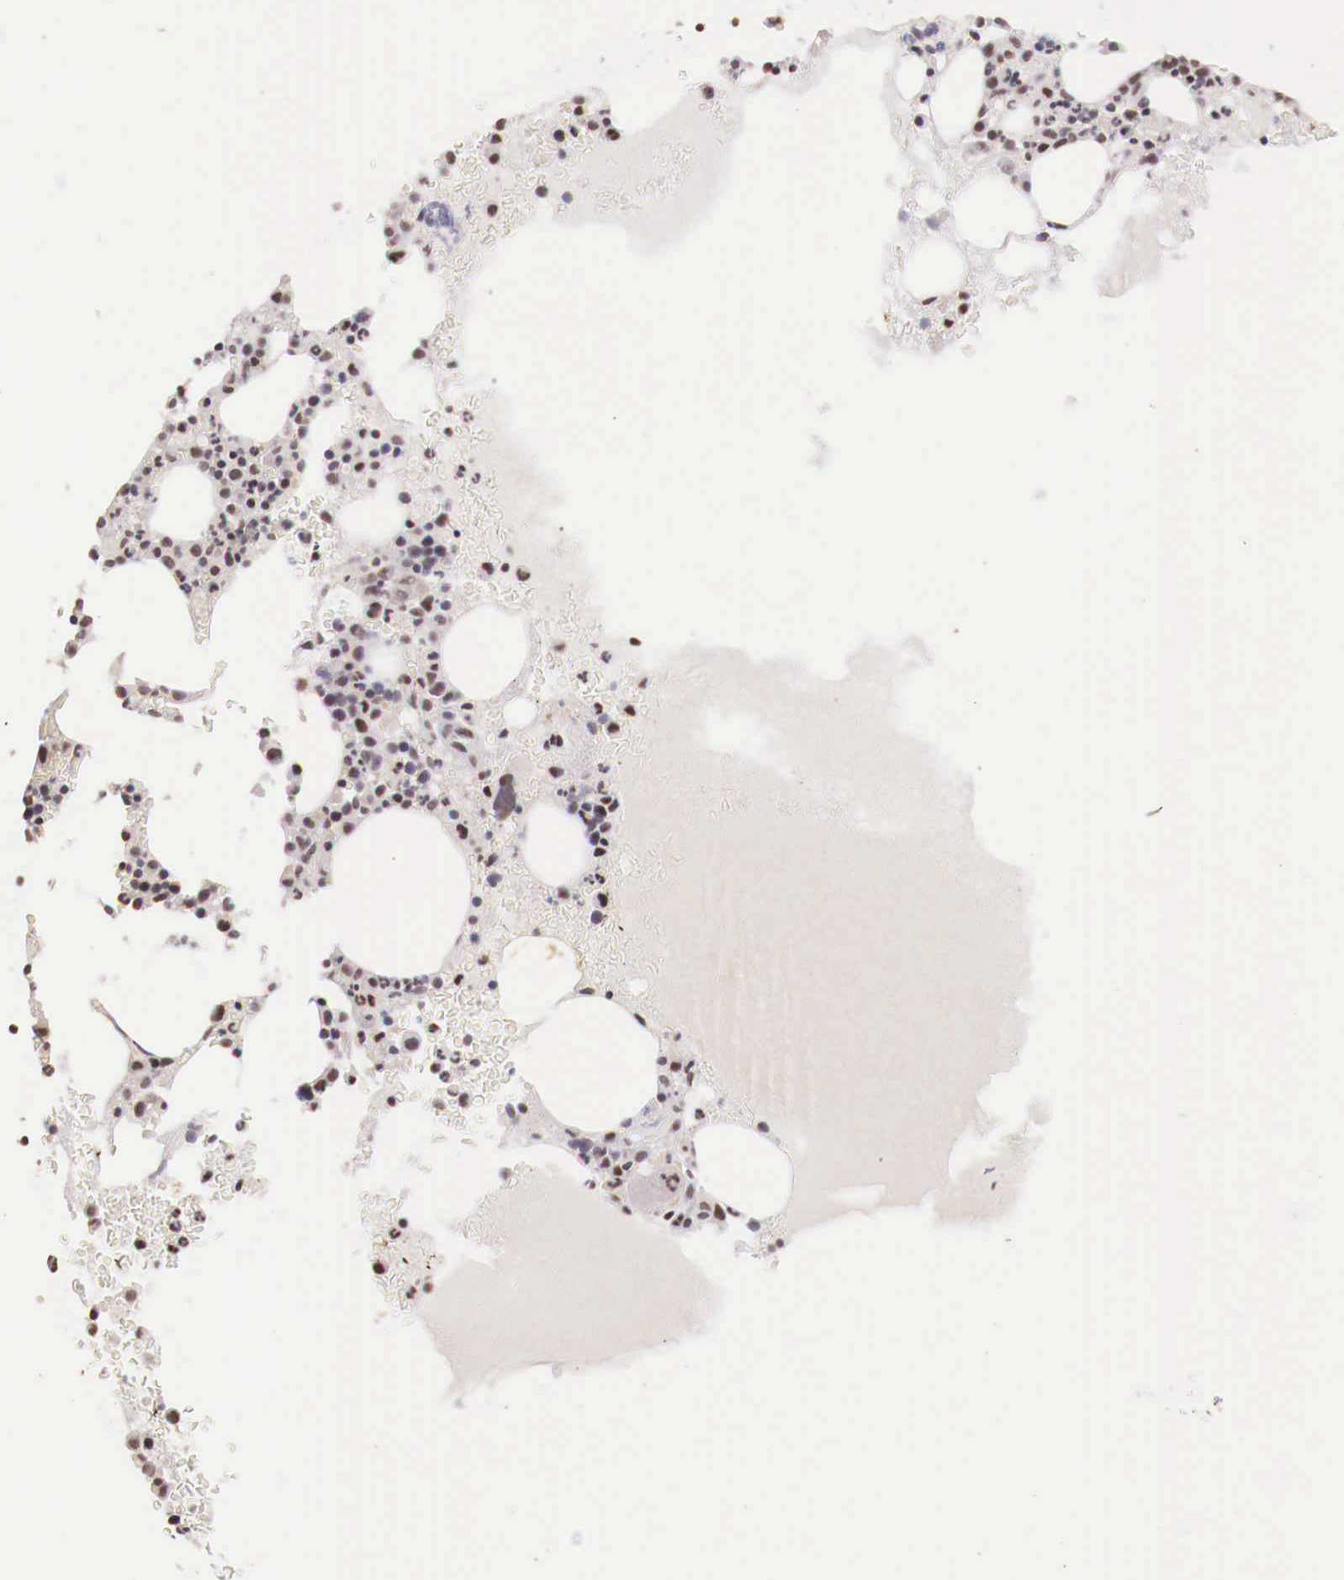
{"staining": {"intensity": "weak", "quantity": "25%-75%", "location": "nuclear"}, "tissue": "bone marrow", "cell_type": "Hematopoietic cells", "image_type": "normal", "snomed": [{"axis": "morphology", "description": "Normal tissue, NOS"}, {"axis": "topography", "description": "Bone marrow"}], "caption": "Immunohistochemical staining of benign human bone marrow exhibits weak nuclear protein positivity in approximately 25%-75% of hematopoietic cells.", "gene": "SP1", "patient": {"sex": "female", "age": 88}}